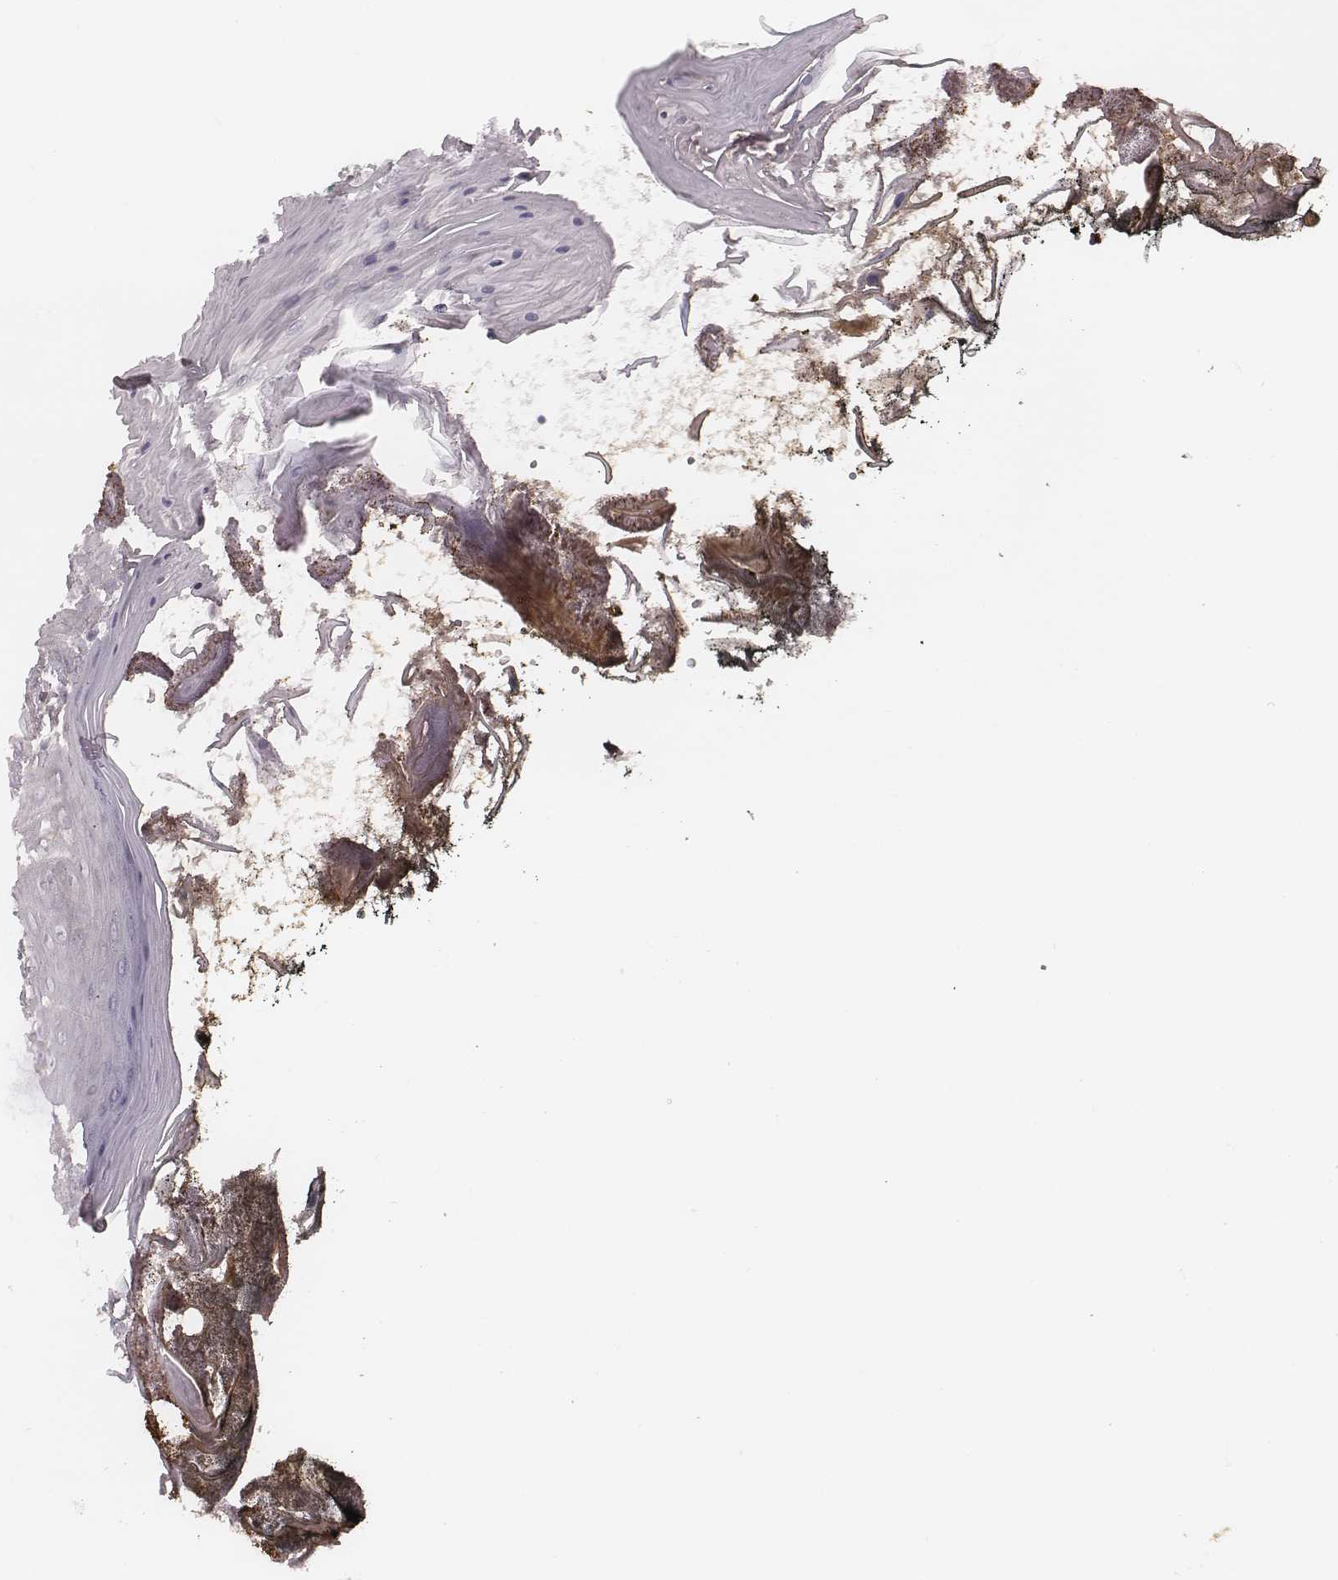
{"staining": {"intensity": "negative", "quantity": "none", "location": "none"}, "tissue": "oral mucosa", "cell_type": "Squamous epithelial cells", "image_type": "normal", "snomed": [{"axis": "morphology", "description": "Normal tissue, NOS"}, {"axis": "topography", "description": "Oral tissue"}], "caption": "The IHC image has no significant staining in squamous epithelial cells of oral mucosa.", "gene": "TDRD5", "patient": {"sex": "male", "age": 9}}